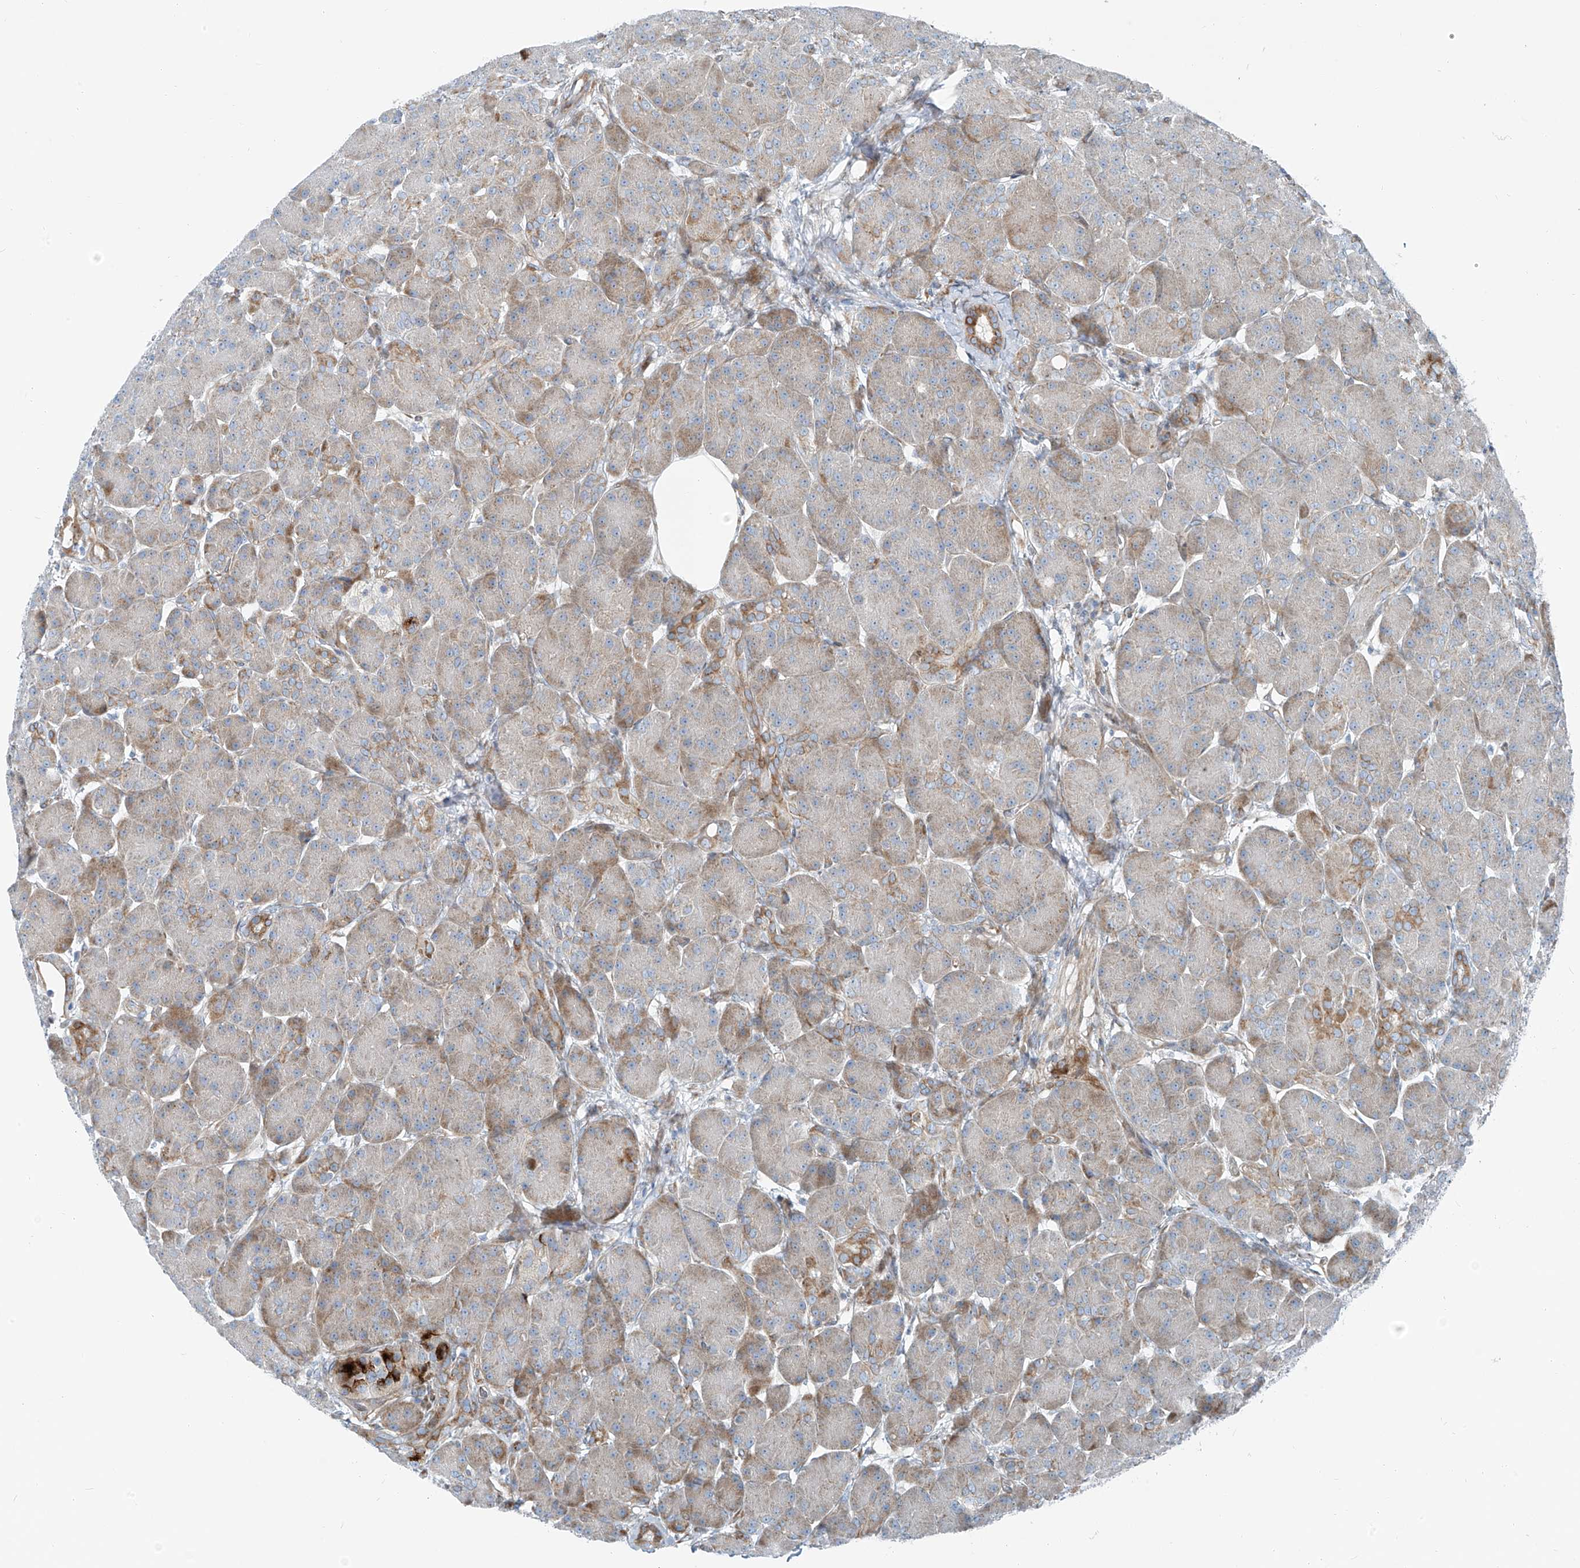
{"staining": {"intensity": "strong", "quantity": "<25%", "location": "cytoplasmic/membranous"}, "tissue": "pancreas", "cell_type": "Exocrine glandular cells", "image_type": "normal", "snomed": [{"axis": "morphology", "description": "Normal tissue, NOS"}, {"axis": "topography", "description": "Pancreas"}], "caption": "IHC staining of unremarkable pancreas, which exhibits medium levels of strong cytoplasmic/membranous staining in about <25% of exocrine glandular cells indicating strong cytoplasmic/membranous protein expression. The staining was performed using DAB (brown) for protein detection and nuclei were counterstained in hematoxylin (blue).", "gene": "HIC2", "patient": {"sex": "male", "age": 63}}